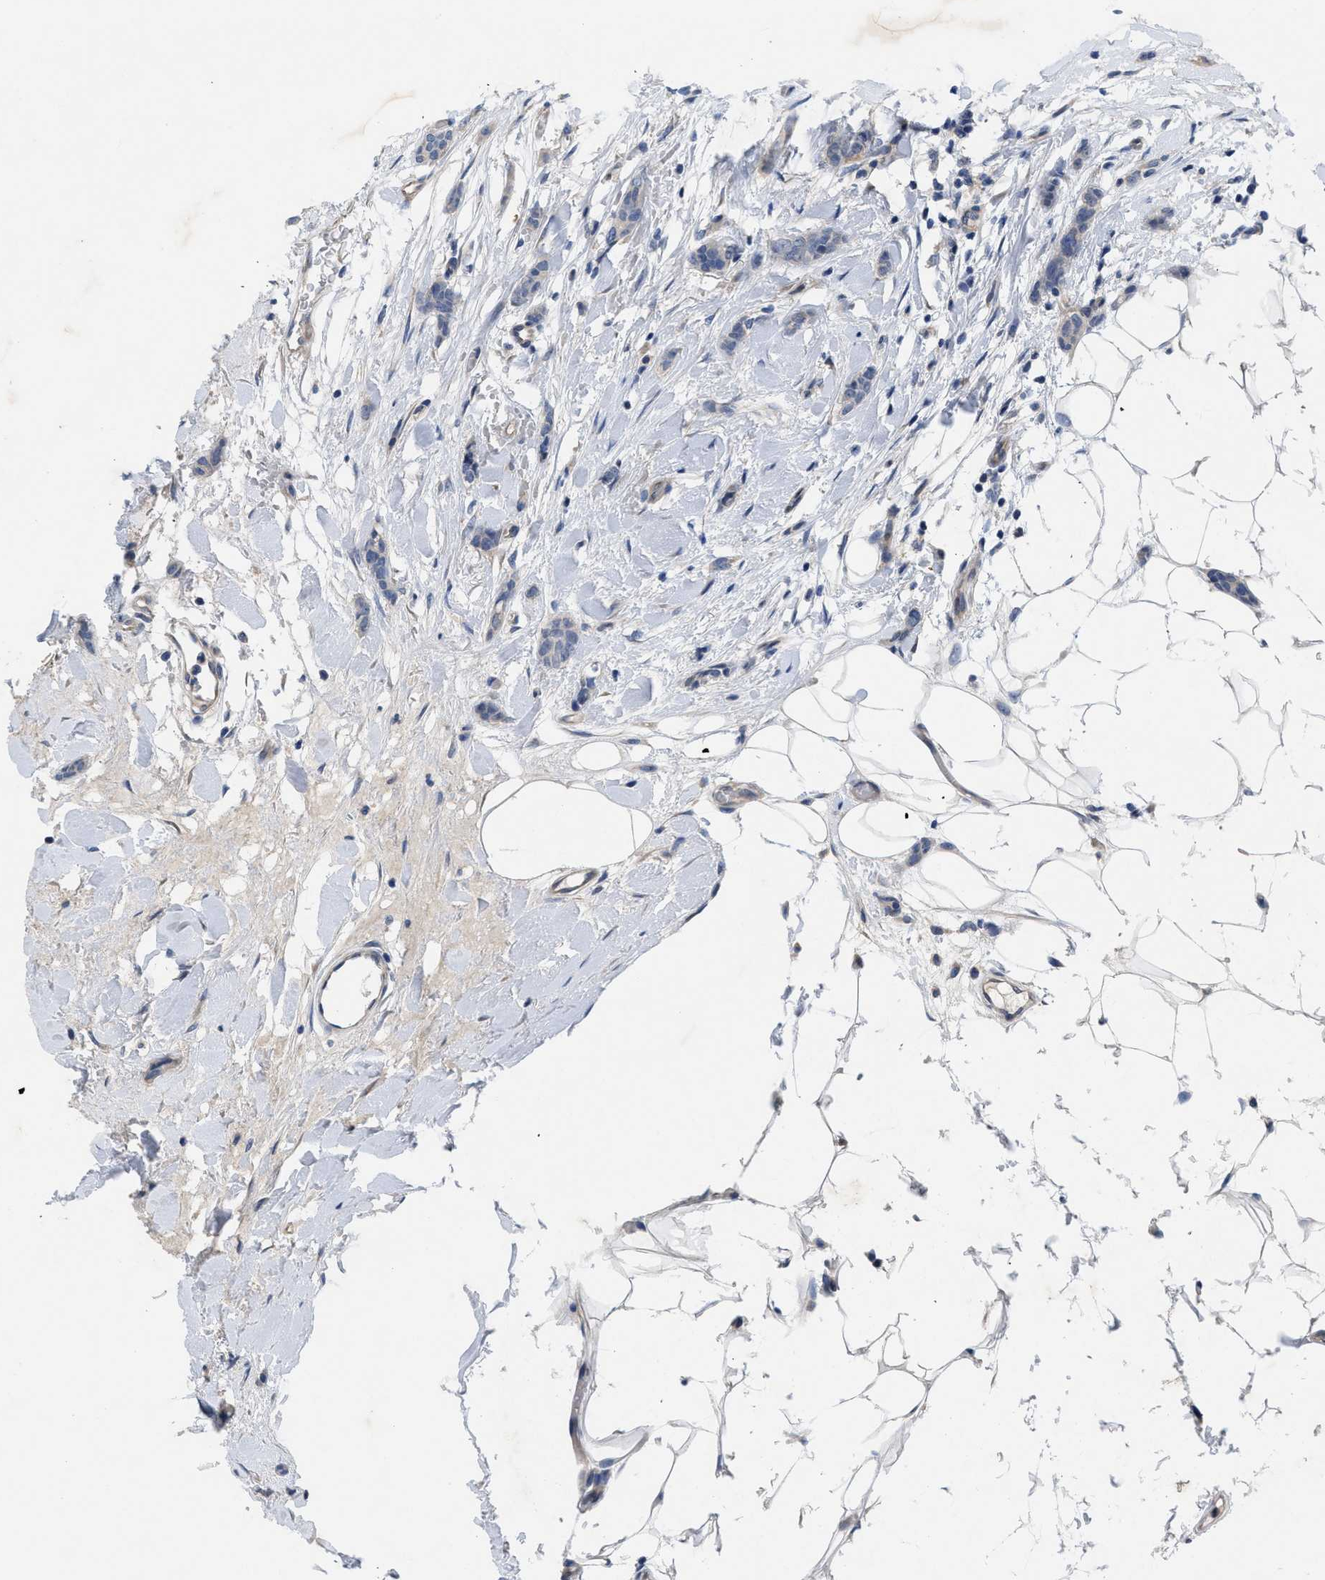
{"staining": {"intensity": "negative", "quantity": "none", "location": "none"}, "tissue": "breast cancer", "cell_type": "Tumor cells", "image_type": "cancer", "snomed": [{"axis": "morphology", "description": "Lobular carcinoma"}, {"axis": "topography", "description": "Skin"}, {"axis": "topography", "description": "Breast"}], "caption": "This is an immunohistochemistry (IHC) histopathology image of human breast lobular carcinoma. There is no staining in tumor cells.", "gene": "NDEL1", "patient": {"sex": "female", "age": 46}}